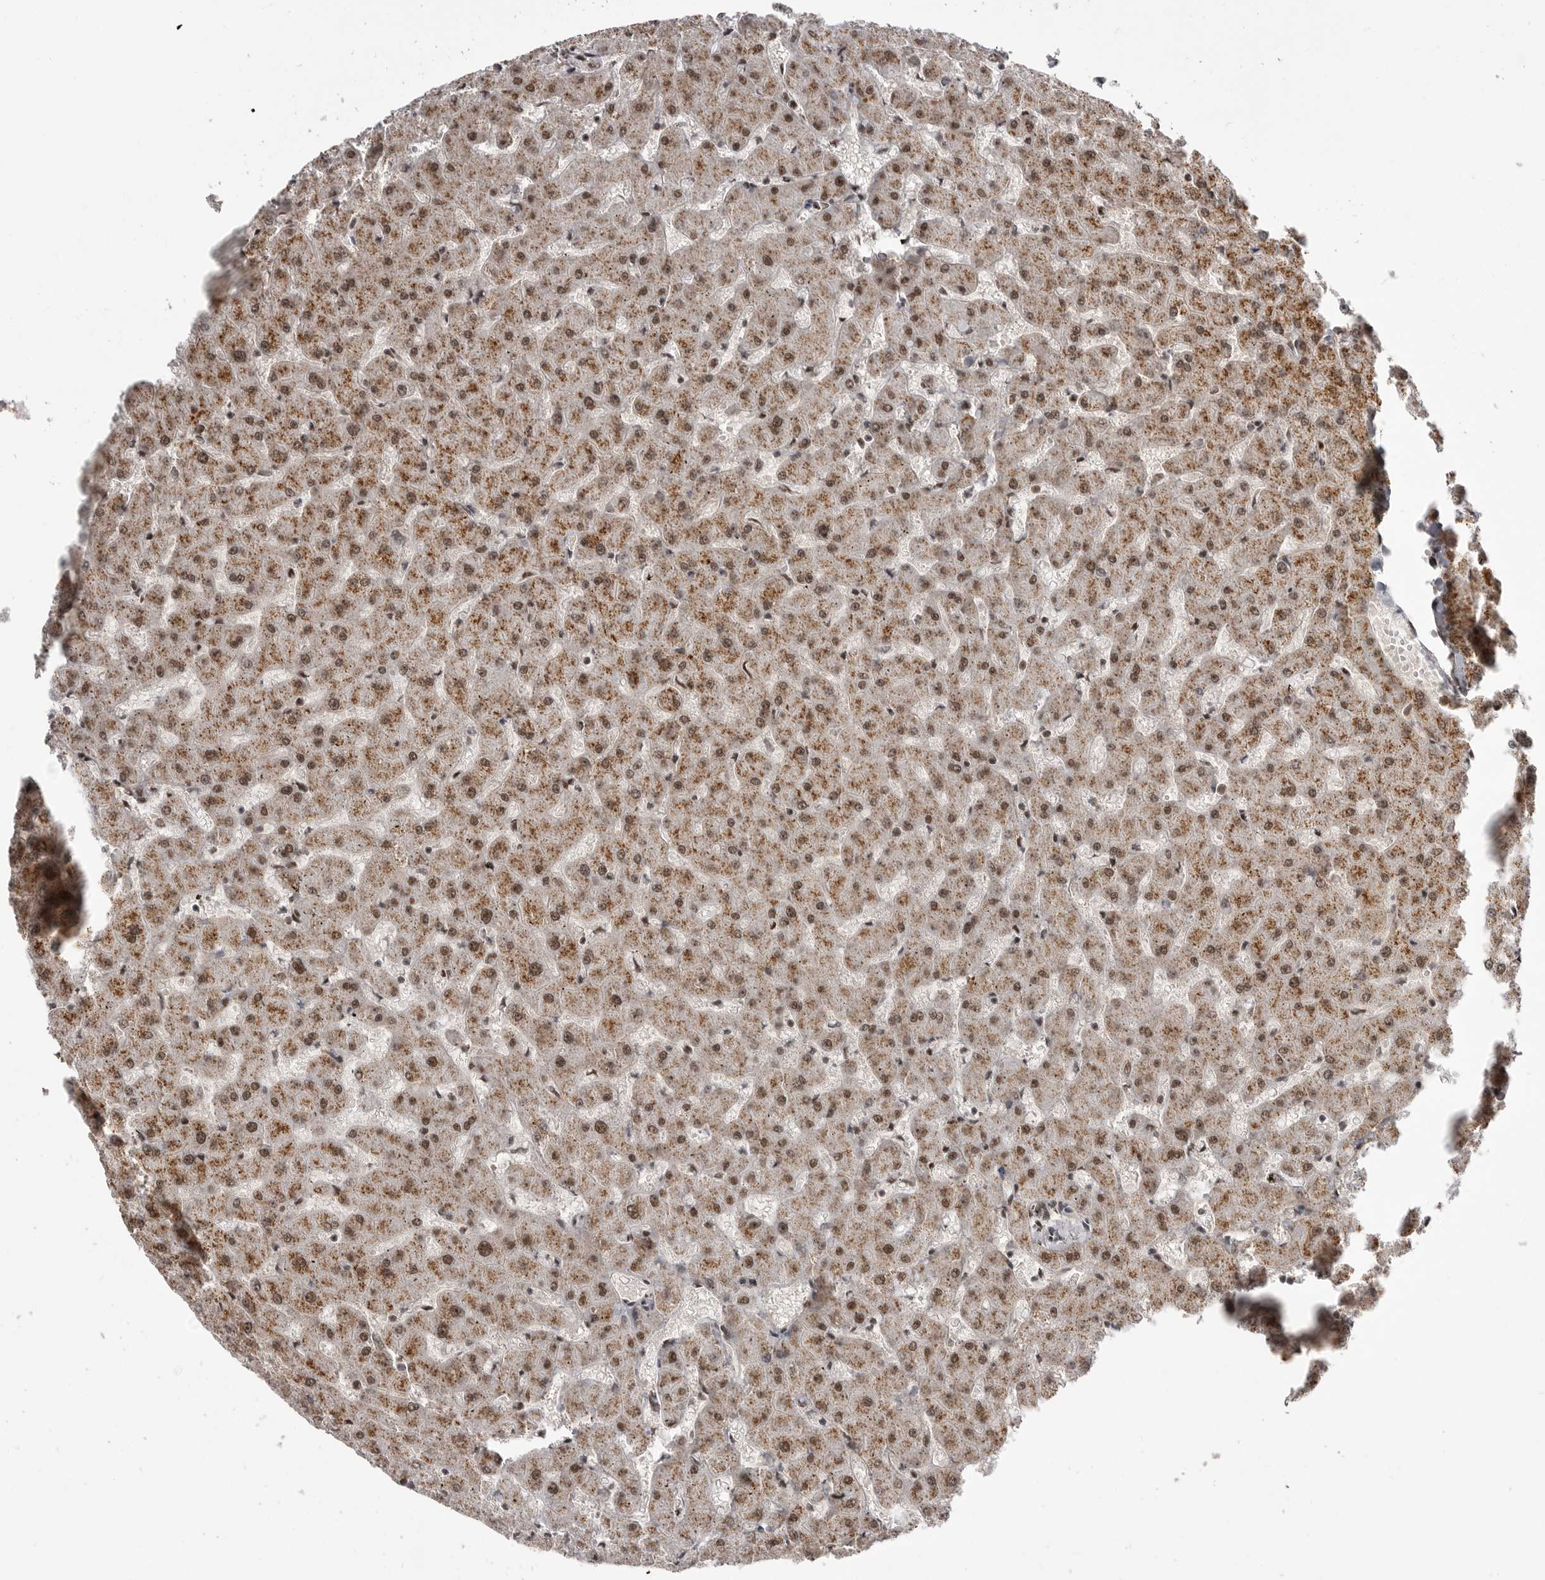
{"staining": {"intensity": "moderate", "quantity": ">75%", "location": "nuclear"}, "tissue": "liver", "cell_type": "Cholangiocytes", "image_type": "normal", "snomed": [{"axis": "morphology", "description": "Normal tissue, NOS"}, {"axis": "topography", "description": "Liver"}], "caption": "A brown stain highlights moderate nuclear positivity of a protein in cholangiocytes of normal liver.", "gene": "PPP1R8", "patient": {"sex": "female", "age": 63}}